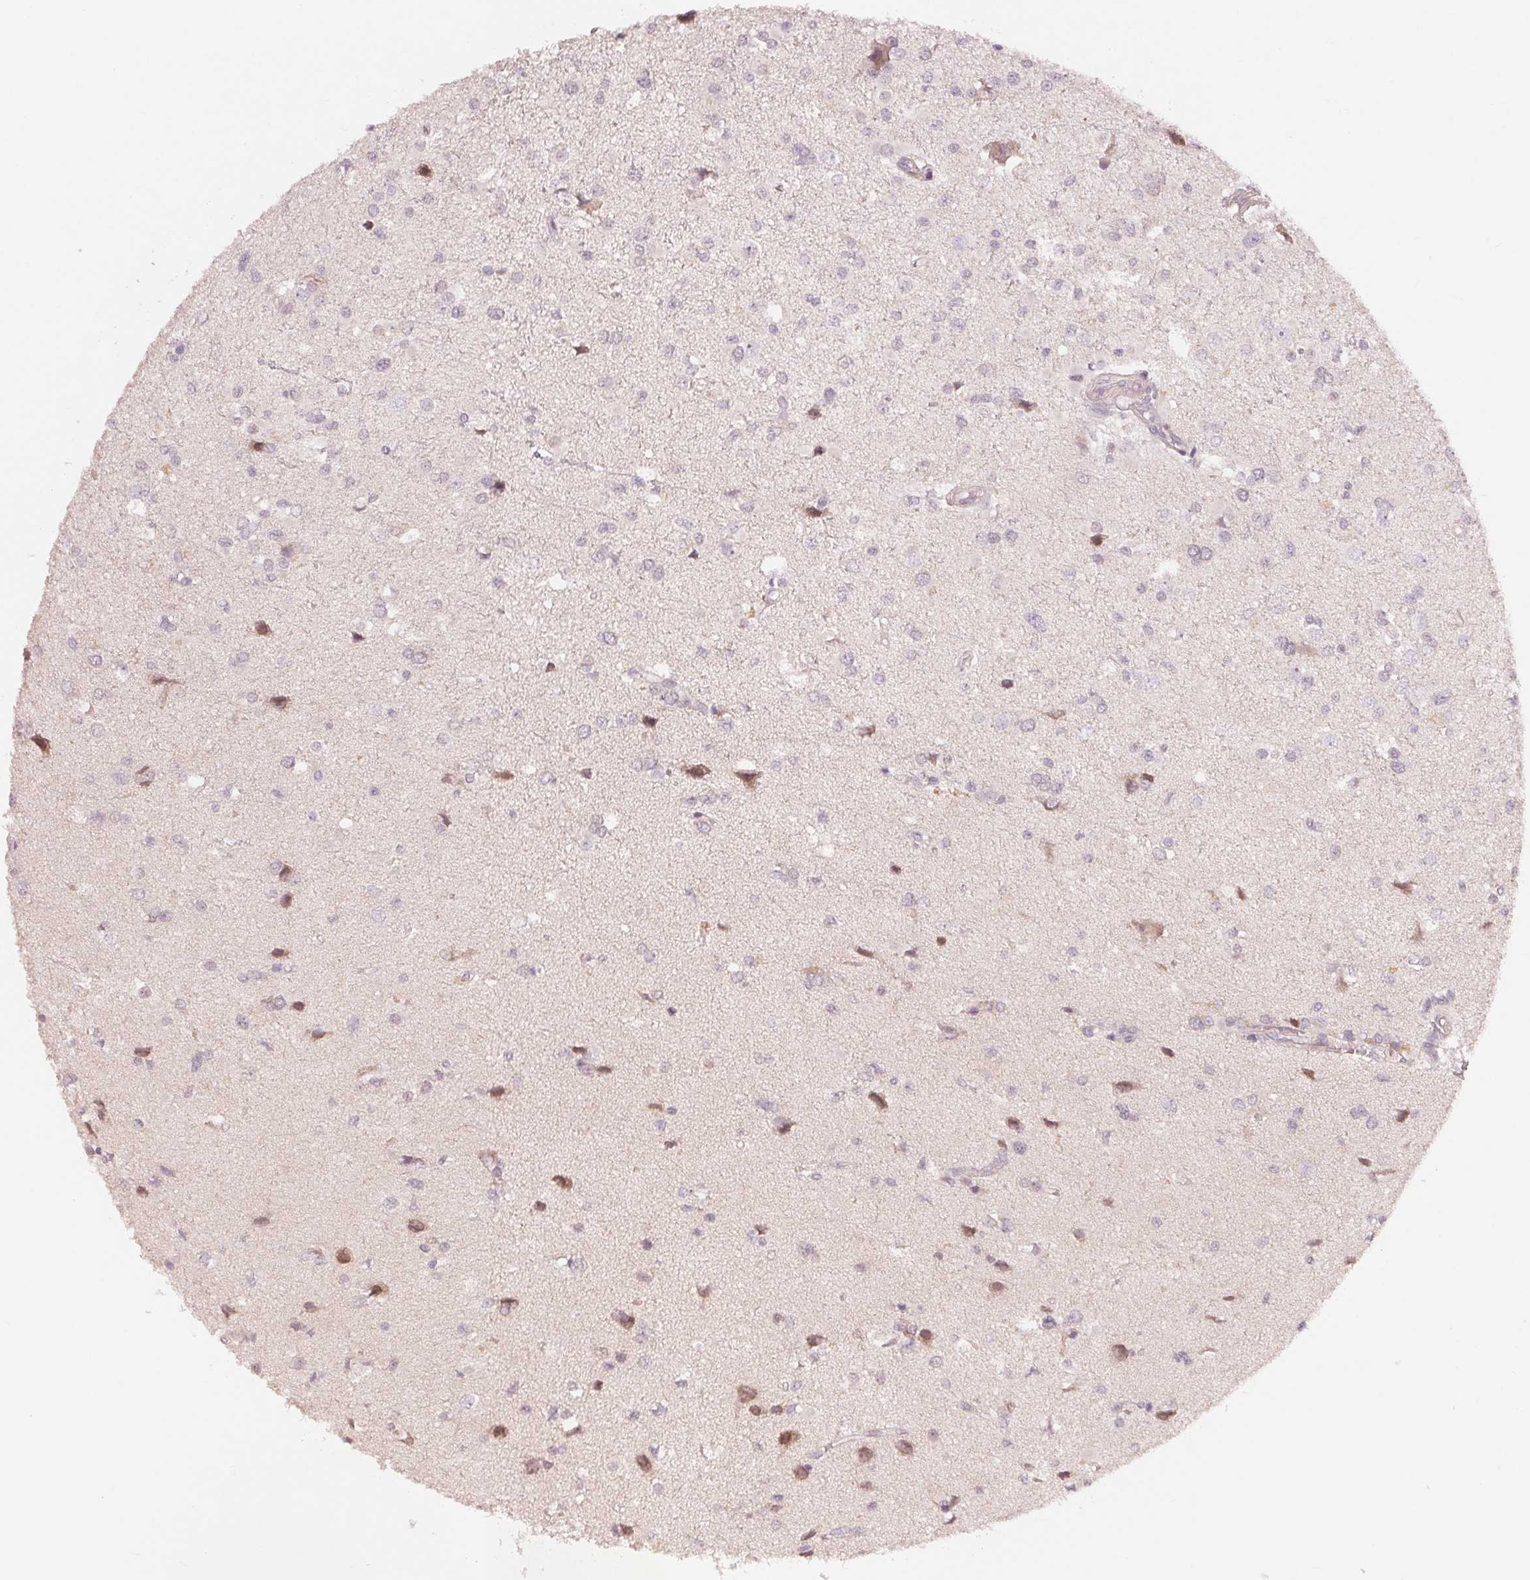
{"staining": {"intensity": "negative", "quantity": "none", "location": "none"}, "tissue": "glioma", "cell_type": "Tumor cells", "image_type": "cancer", "snomed": [{"axis": "morphology", "description": "Glioma, malignant, High grade"}, {"axis": "topography", "description": "Brain"}], "caption": "Immunohistochemistry (IHC) of malignant glioma (high-grade) demonstrates no expression in tumor cells.", "gene": "DENND2C", "patient": {"sex": "male", "age": 54}}